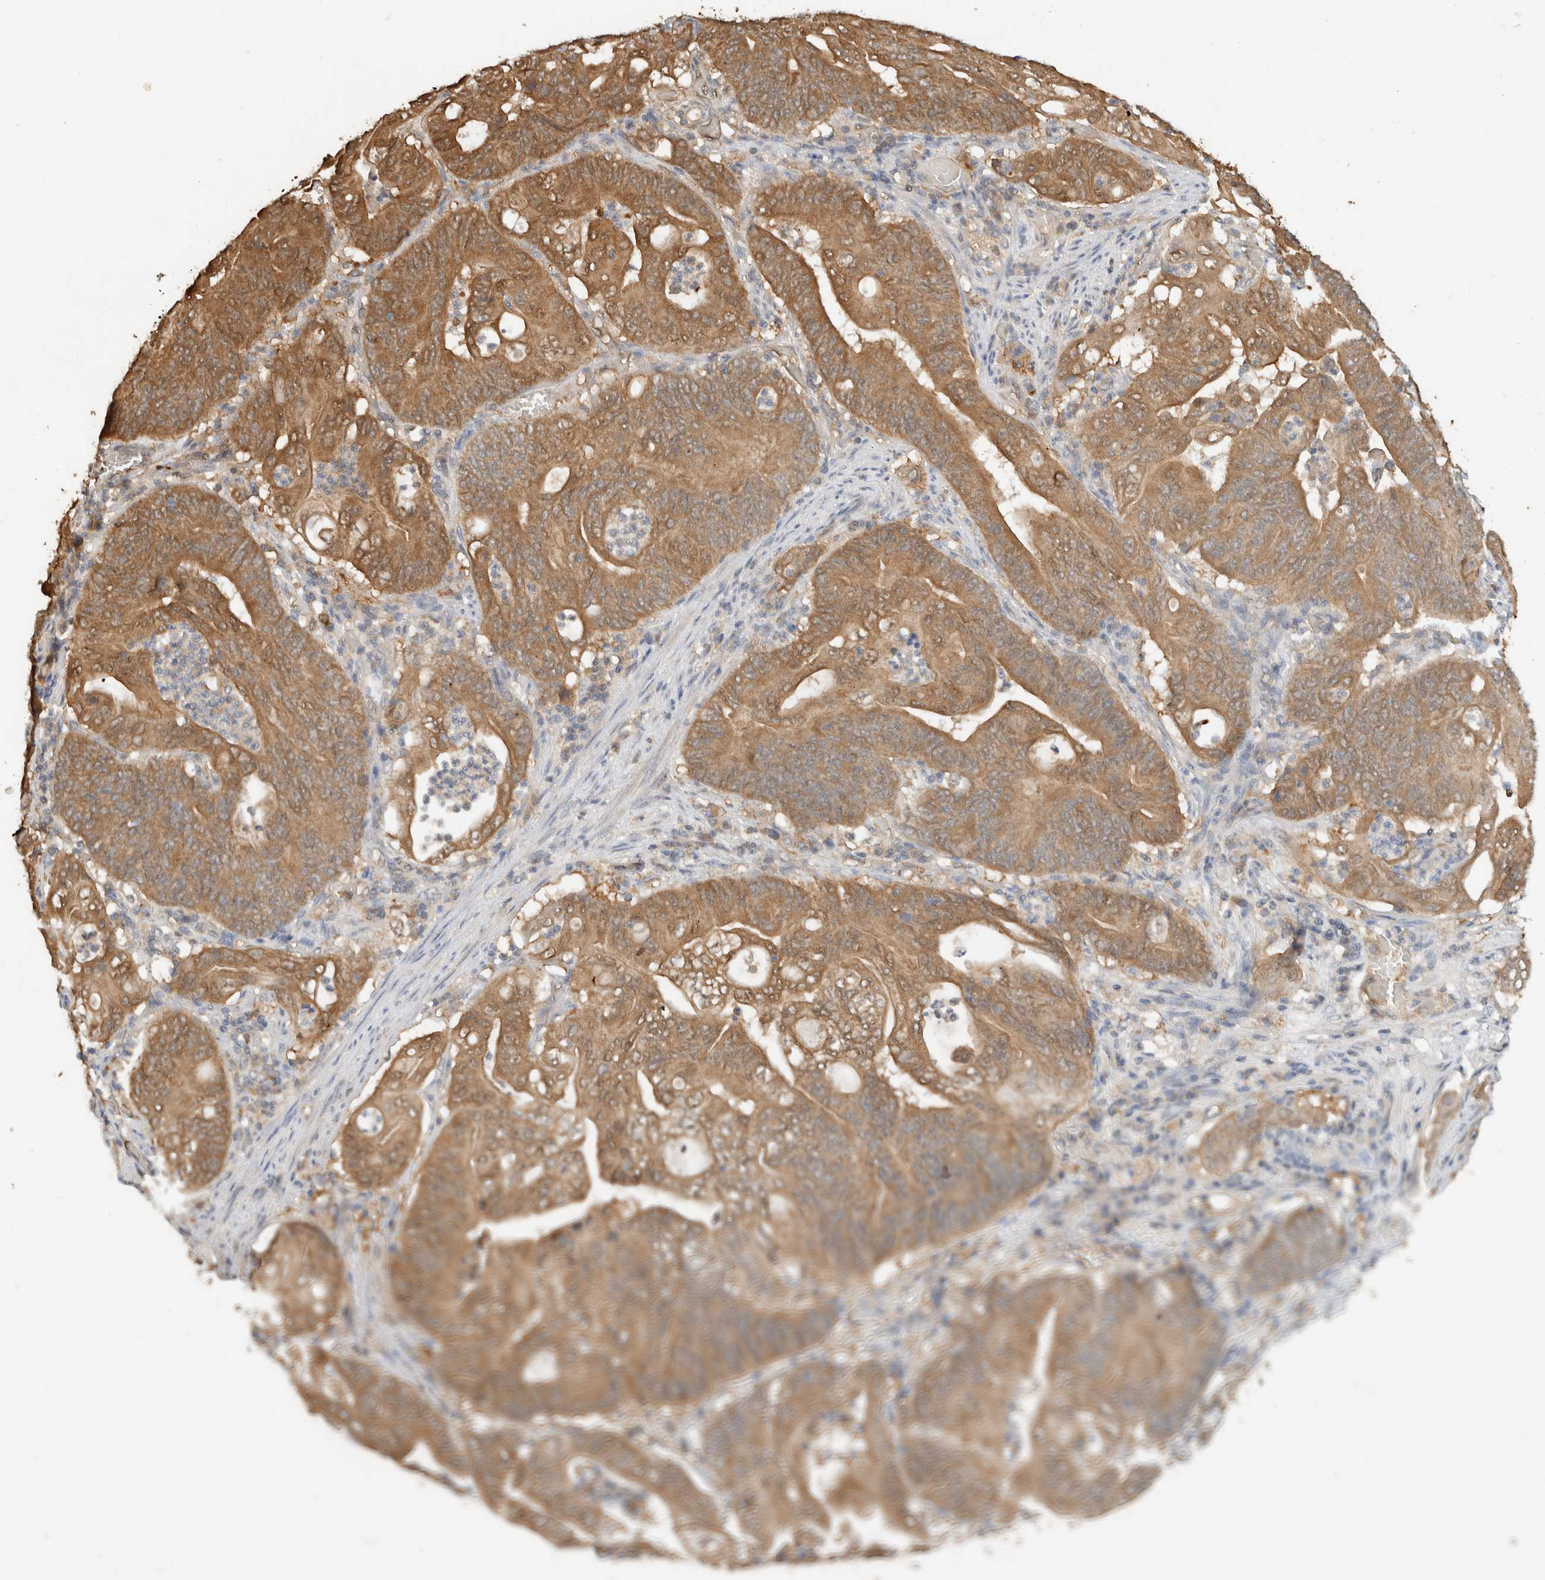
{"staining": {"intensity": "moderate", "quantity": ">75%", "location": "cytoplasmic/membranous"}, "tissue": "stomach cancer", "cell_type": "Tumor cells", "image_type": "cancer", "snomed": [{"axis": "morphology", "description": "Adenocarcinoma, NOS"}, {"axis": "topography", "description": "Stomach"}], "caption": "Immunohistochemical staining of adenocarcinoma (stomach) demonstrates medium levels of moderate cytoplasmic/membranous positivity in about >75% of tumor cells. (IHC, brightfield microscopy, high magnification).", "gene": "CA13", "patient": {"sex": "female", "age": 73}}